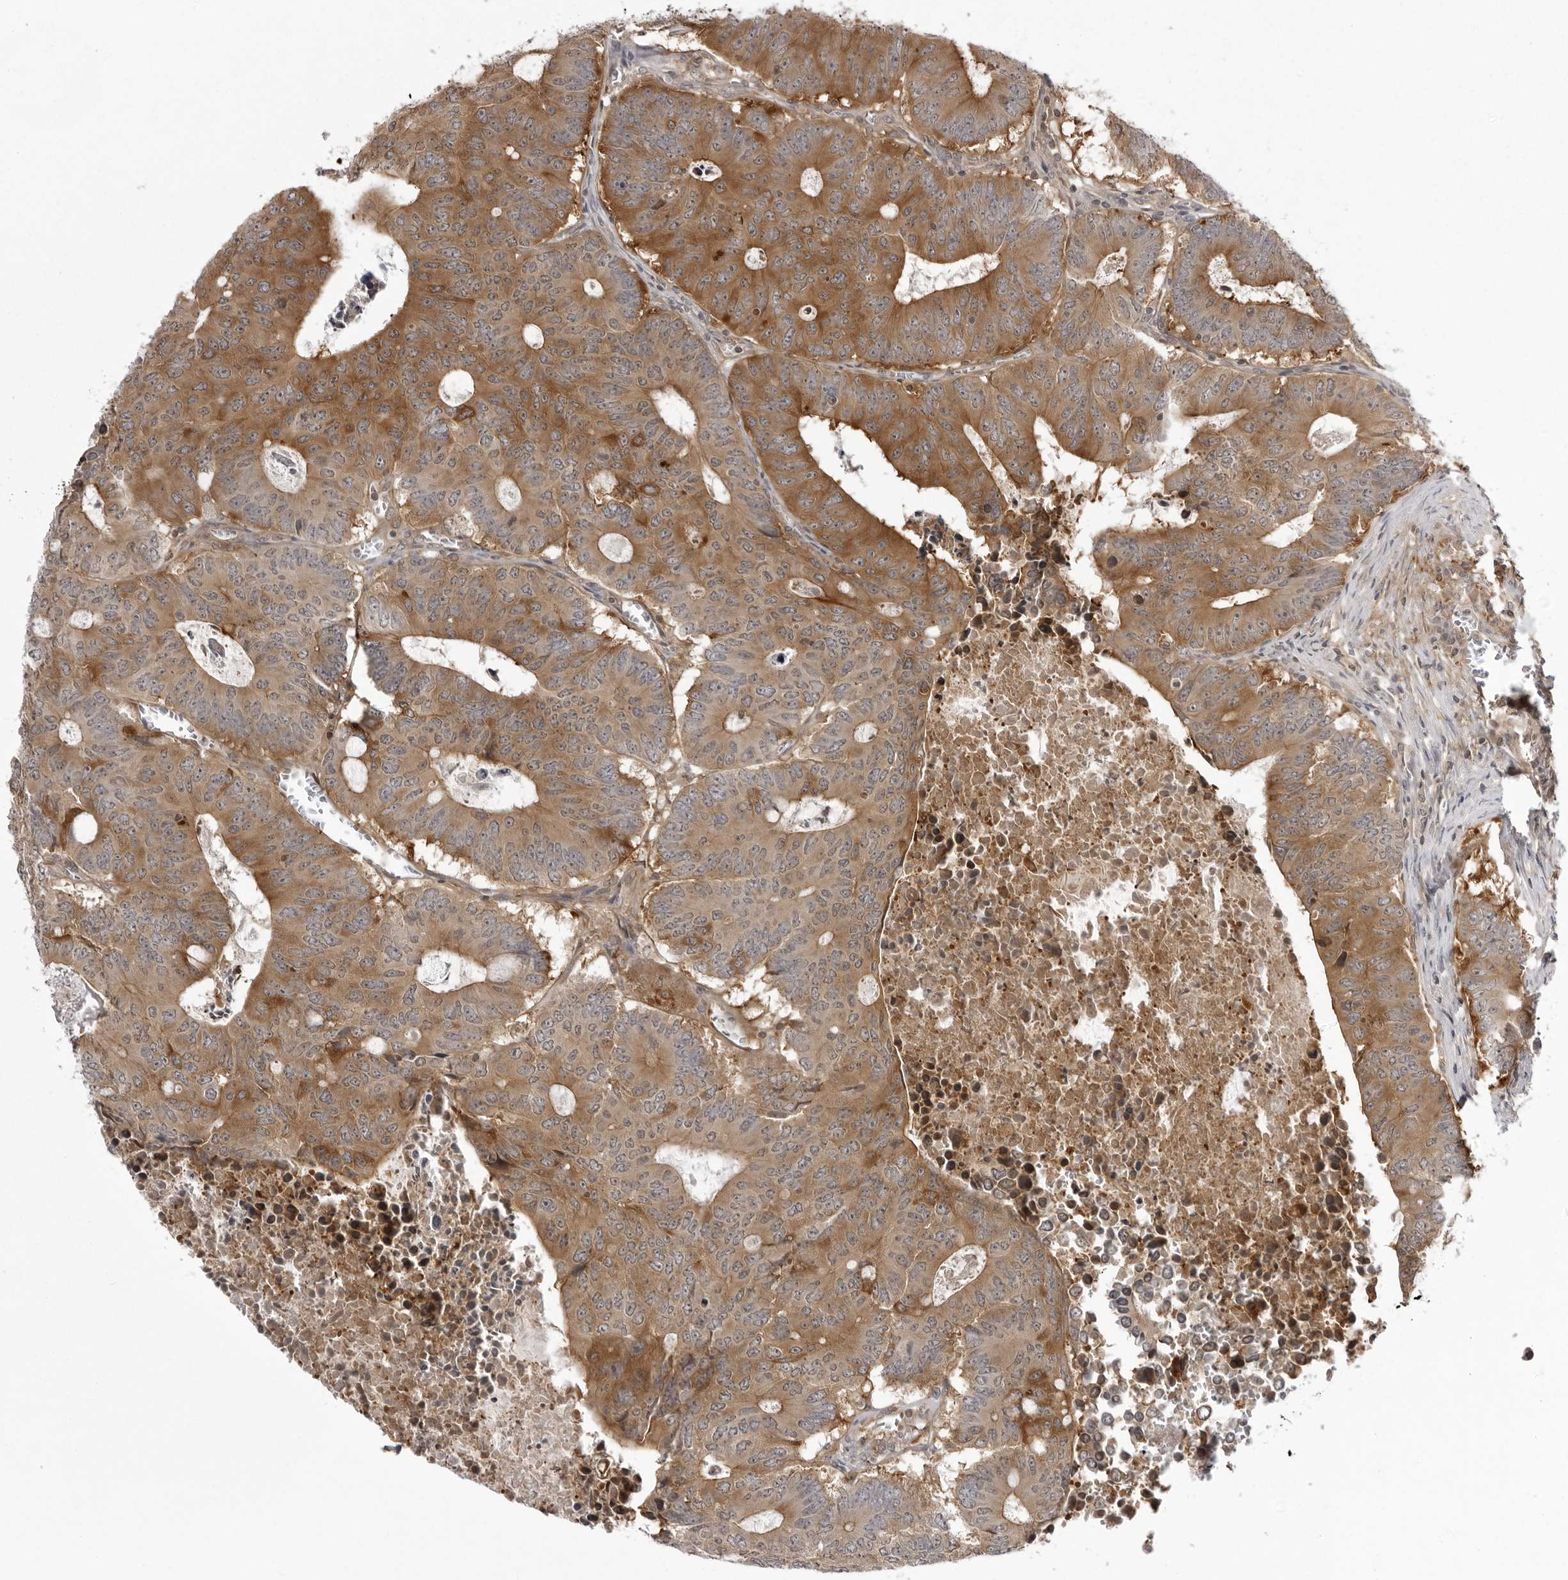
{"staining": {"intensity": "moderate", "quantity": ">75%", "location": "cytoplasmic/membranous"}, "tissue": "colorectal cancer", "cell_type": "Tumor cells", "image_type": "cancer", "snomed": [{"axis": "morphology", "description": "Adenocarcinoma, NOS"}, {"axis": "topography", "description": "Colon"}], "caption": "Colorectal cancer was stained to show a protein in brown. There is medium levels of moderate cytoplasmic/membranous expression in approximately >75% of tumor cells.", "gene": "USP43", "patient": {"sex": "male", "age": 87}}